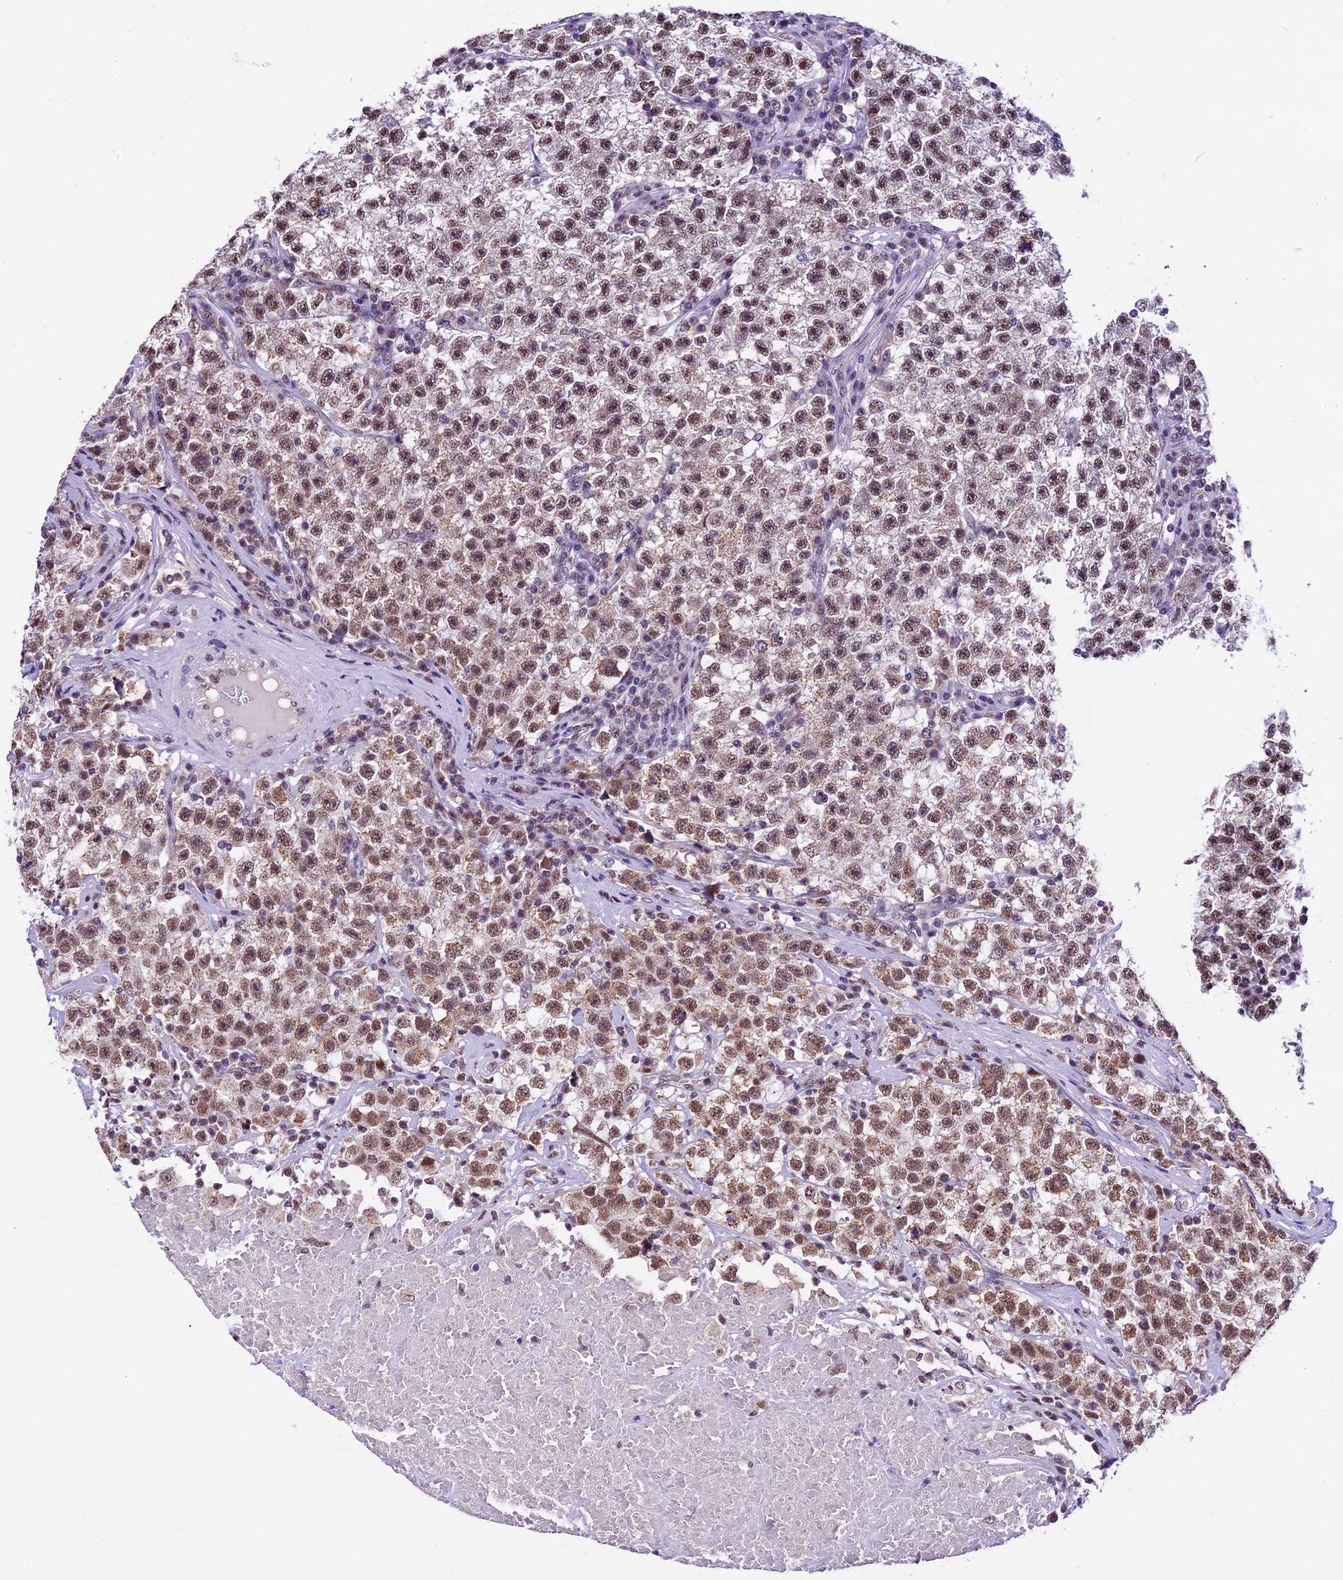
{"staining": {"intensity": "moderate", "quantity": ">75%", "location": "nuclear"}, "tissue": "testis cancer", "cell_type": "Tumor cells", "image_type": "cancer", "snomed": [{"axis": "morphology", "description": "Seminoma, NOS"}, {"axis": "topography", "description": "Testis"}], "caption": "This micrograph reveals immunohistochemistry staining of testis cancer (seminoma), with medium moderate nuclear positivity in about >75% of tumor cells.", "gene": "CARS2", "patient": {"sex": "male", "age": 22}}